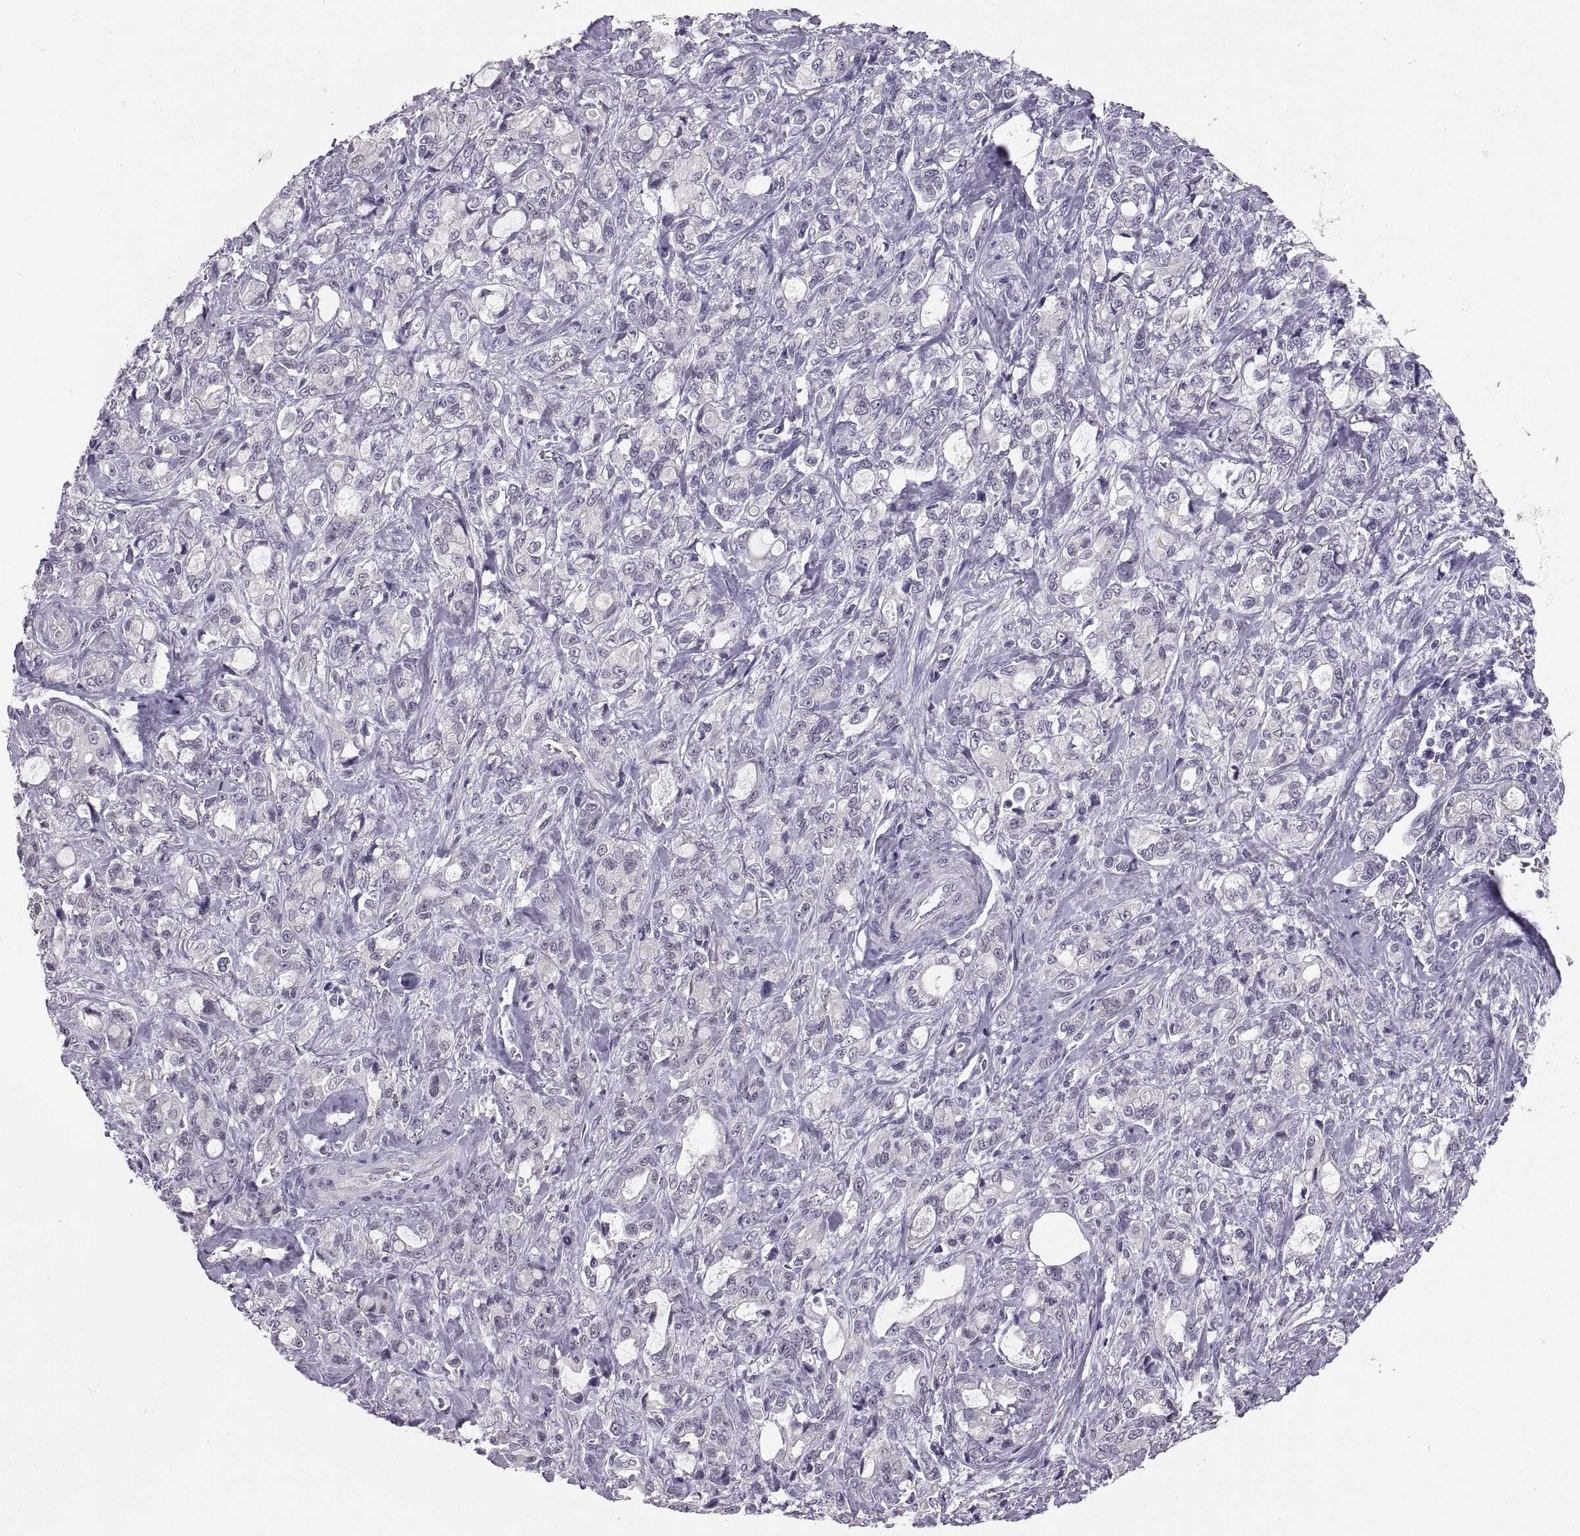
{"staining": {"intensity": "negative", "quantity": "none", "location": "none"}, "tissue": "stomach cancer", "cell_type": "Tumor cells", "image_type": "cancer", "snomed": [{"axis": "morphology", "description": "Adenocarcinoma, NOS"}, {"axis": "topography", "description": "Stomach"}], "caption": "Immunohistochemistry (IHC) micrograph of neoplastic tissue: human adenocarcinoma (stomach) stained with DAB (3,3'-diaminobenzidine) demonstrates no significant protein expression in tumor cells.", "gene": "ADH6", "patient": {"sex": "male", "age": 63}}